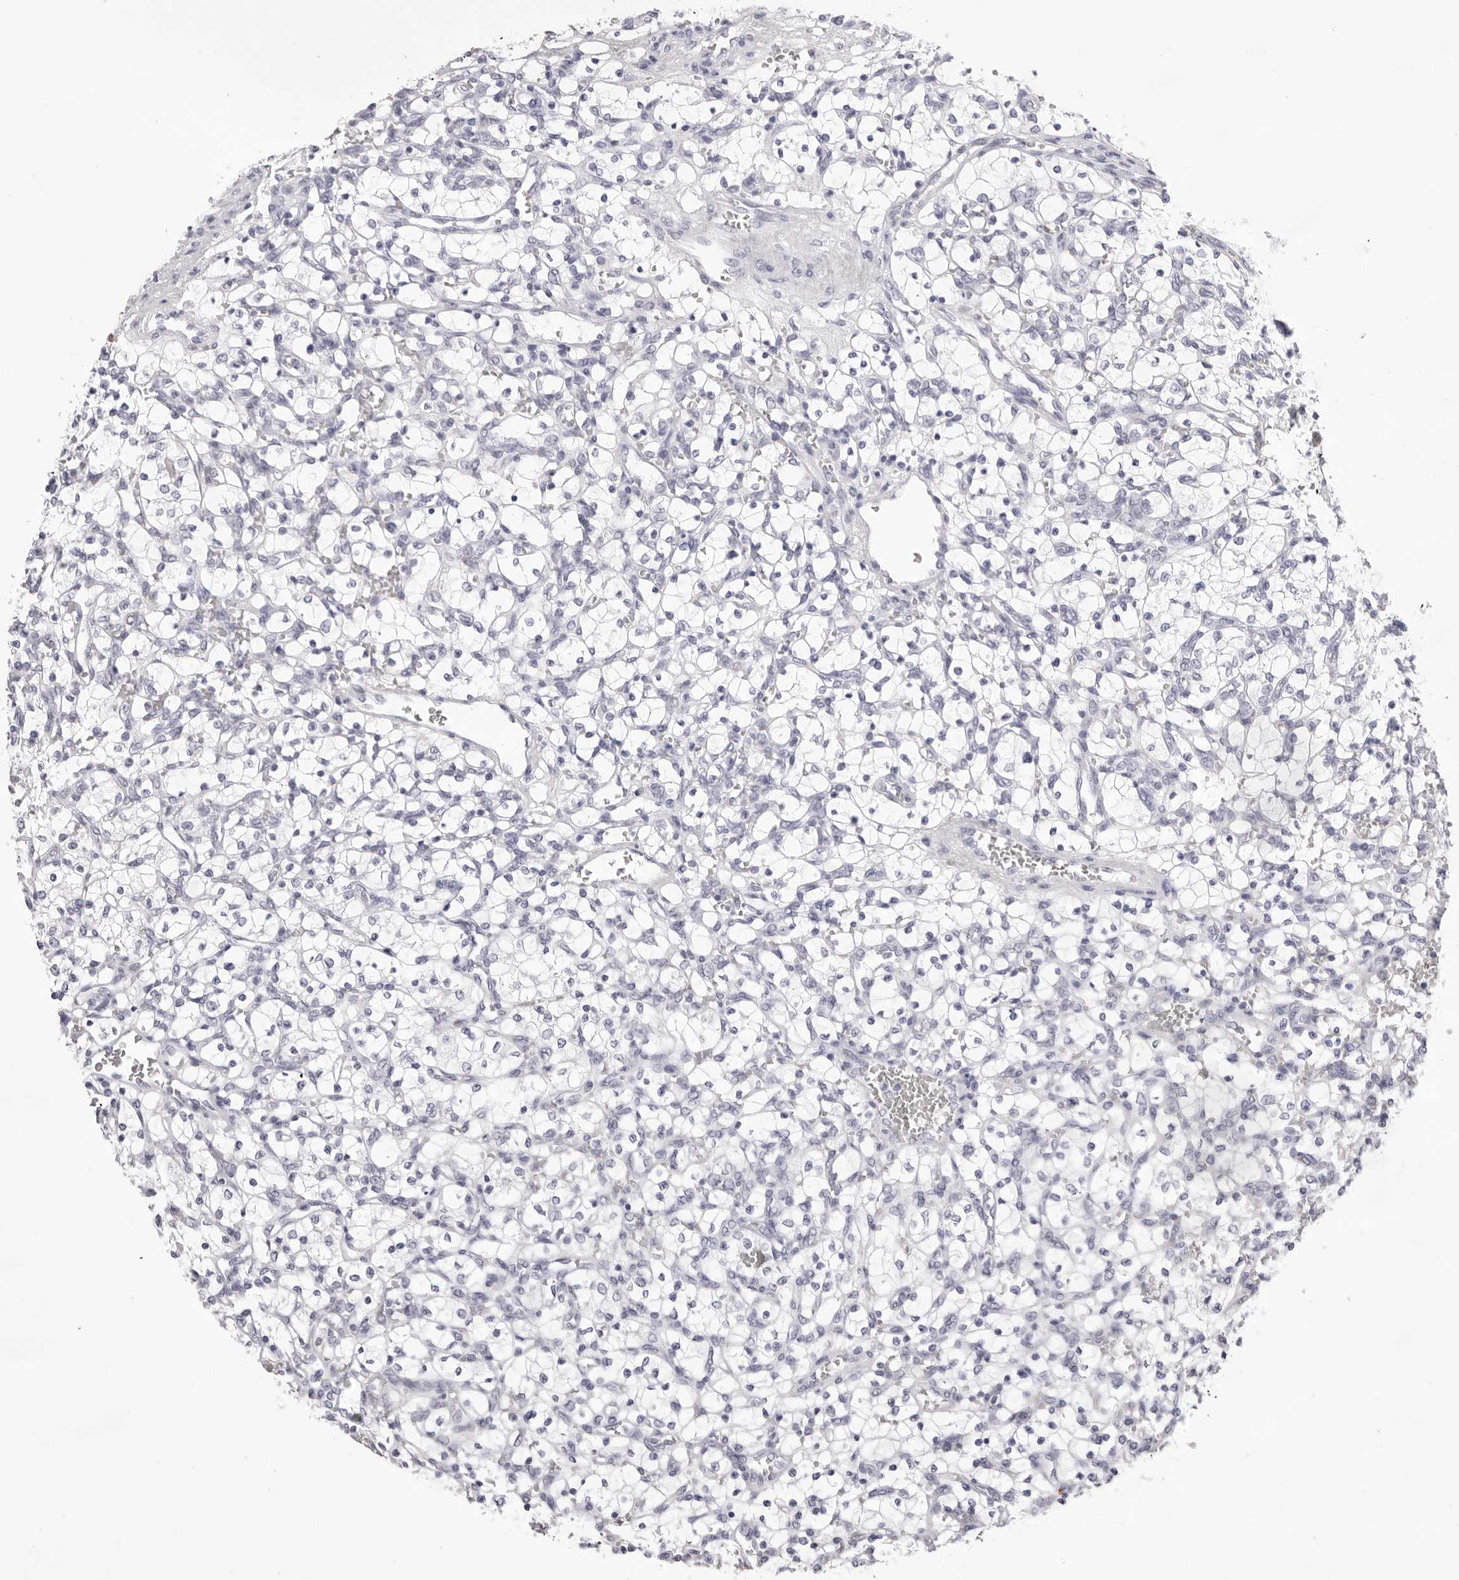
{"staining": {"intensity": "negative", "quantity": "none", "location": "none"}, "tissue": "renal cancer", "cell_type": "Tumor cells", "image_type": "cancer", "snomed": [{"axis": "morphology", "description": "Adenocarcinoma, NOS"}, {"axis": "topography", "description": "Kidney"}], "caption": "Immunohistochemical staining of human renal cancer exhibits no significant positivity in tumor cells.", "gene": "SMIM2", "patient": {"sex": "female", "age": 69}}